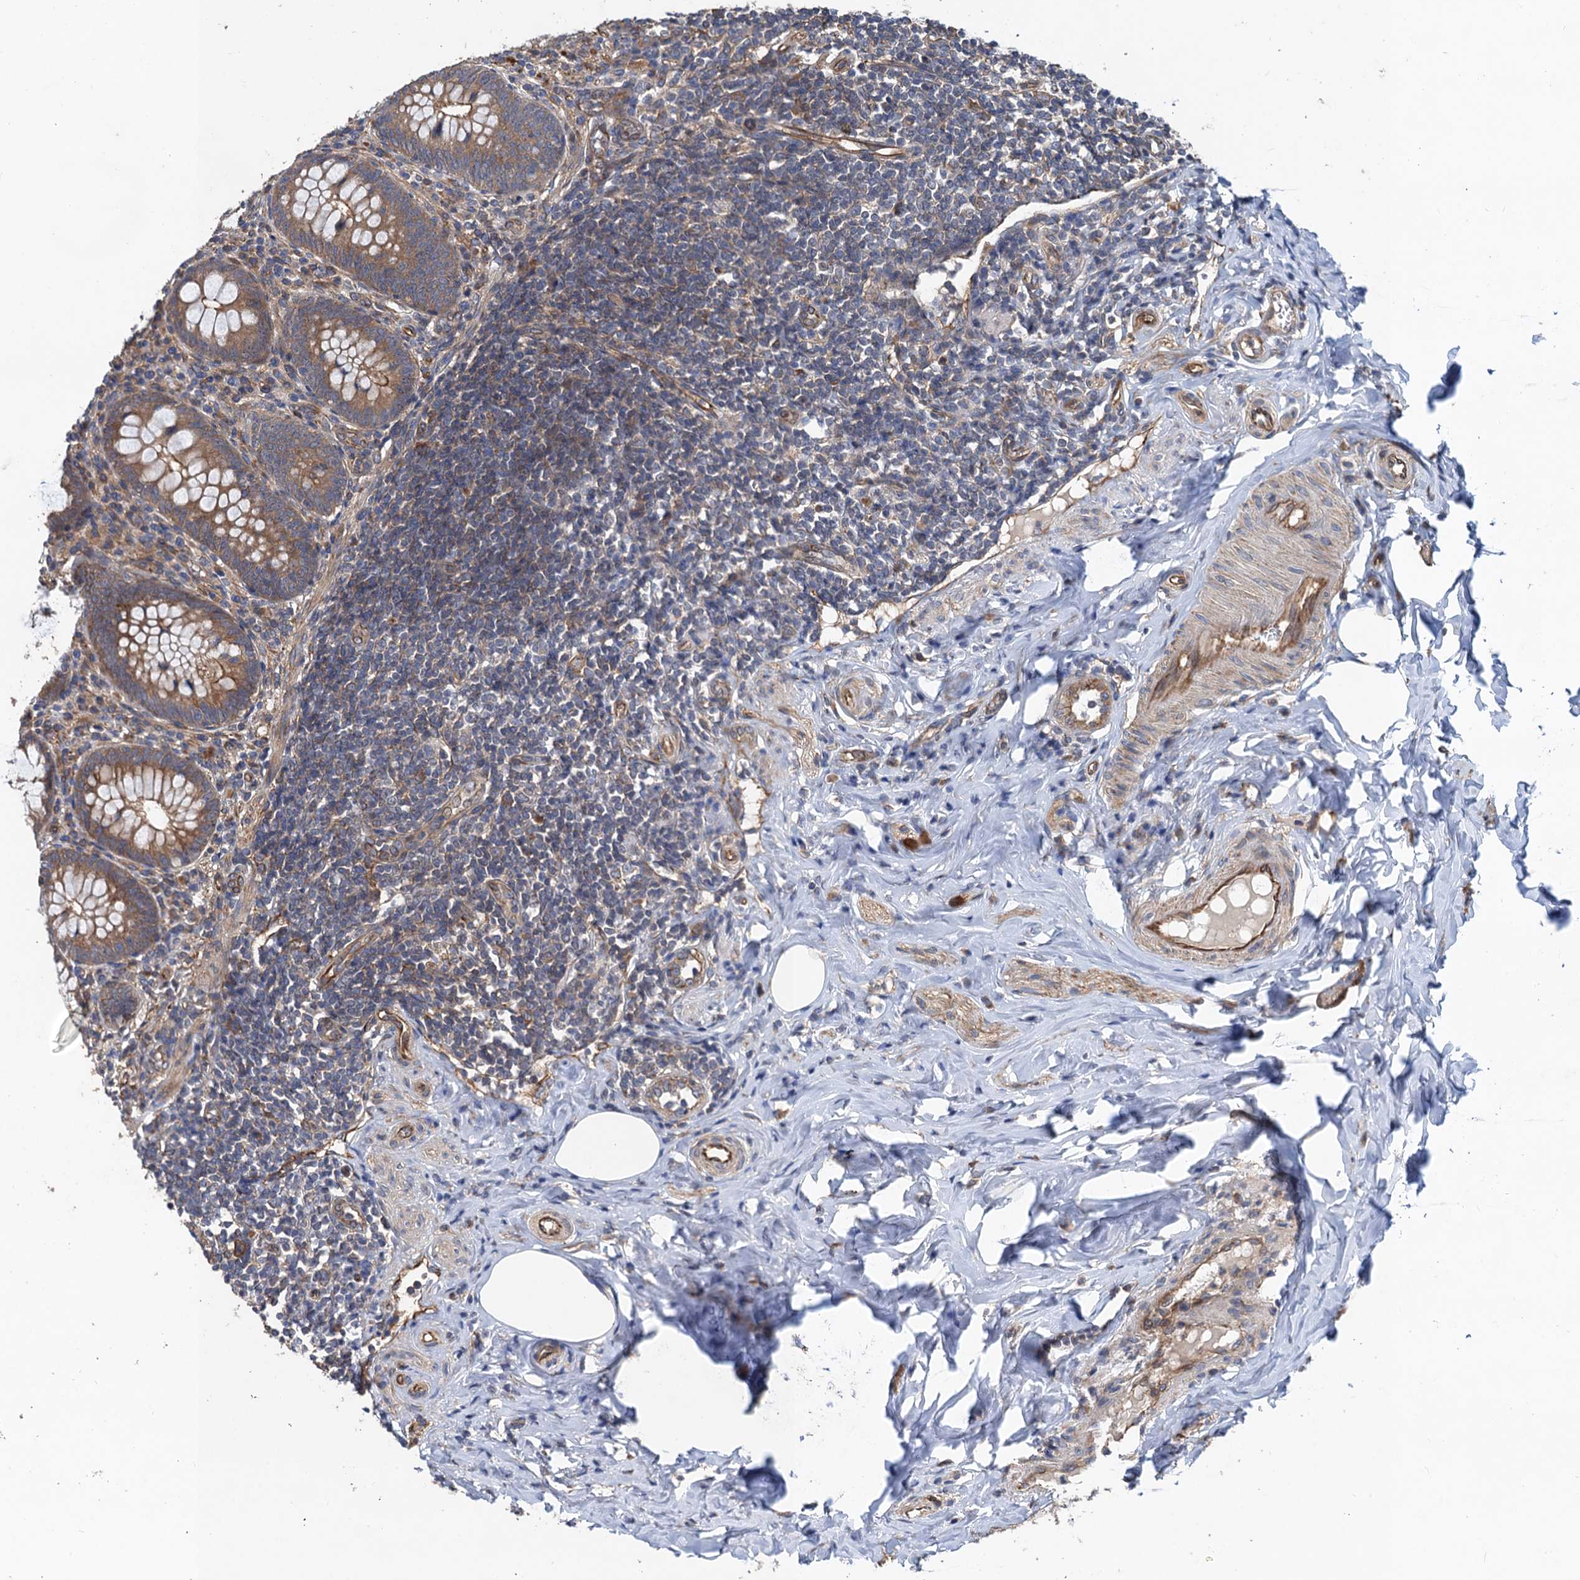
{"staining": {"intensity": "moderate", "quantity": ">75%", "location": "cytoplasmic/membranous"}, "tissue": "appendix", "cell_type": "Glandular cells", "image_type": "normal", "snomed": [{"axis": "morphology", "description": "Normal tissue, NOS"}, {"axis": "topography", "description": "Appendix"}], "caption": "A brown stain shows moderate cytoplasmic/membranous expression of a protein in glandular cells of unremarkable appendix.", "gene": "PJA2", "patient": {"sex": "female", "age": 33}}